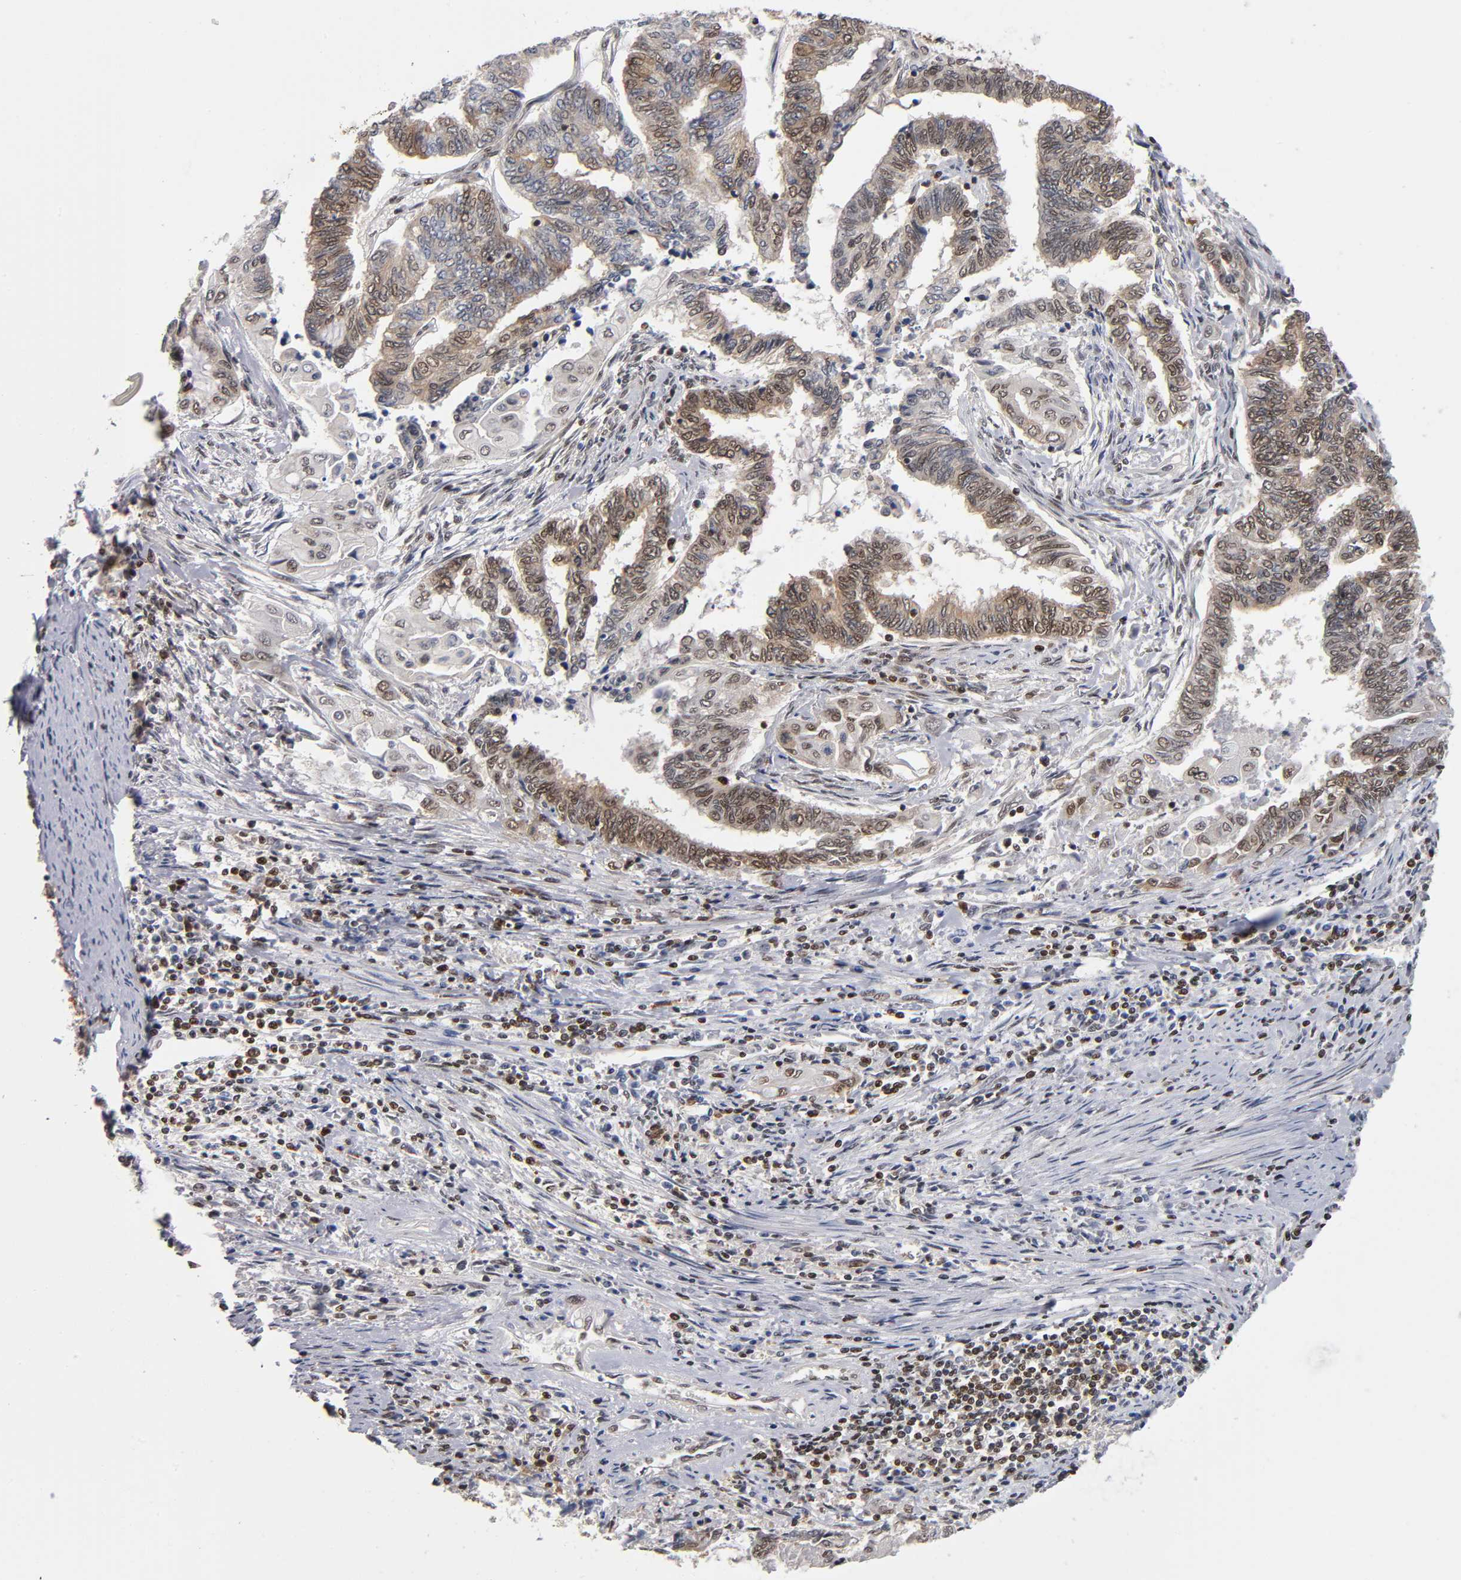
{"staining": {"intensity": "moderate", "quantity": "25%-75%", "location": "nuclear"}, "tissue": "endometrial cancer", "cell_type": "Tumor cells", "image_type": "cancer", "snomed": [{"axis": "morphology", "description": "Adenocarcinoma, NOS"}, {"axis": "topography", "description": "Uterus"}, {"axis": "topography", "description": "Endometrium"}], "caption": "Immunohistochemistry of human endometrial adenocarcinoma demonstrates medium levels of moderate nuclear expression in about 25%-75% of tumor cells.", "gene": "ILKAP", "patient": {"sex": "female", "age": 70}}